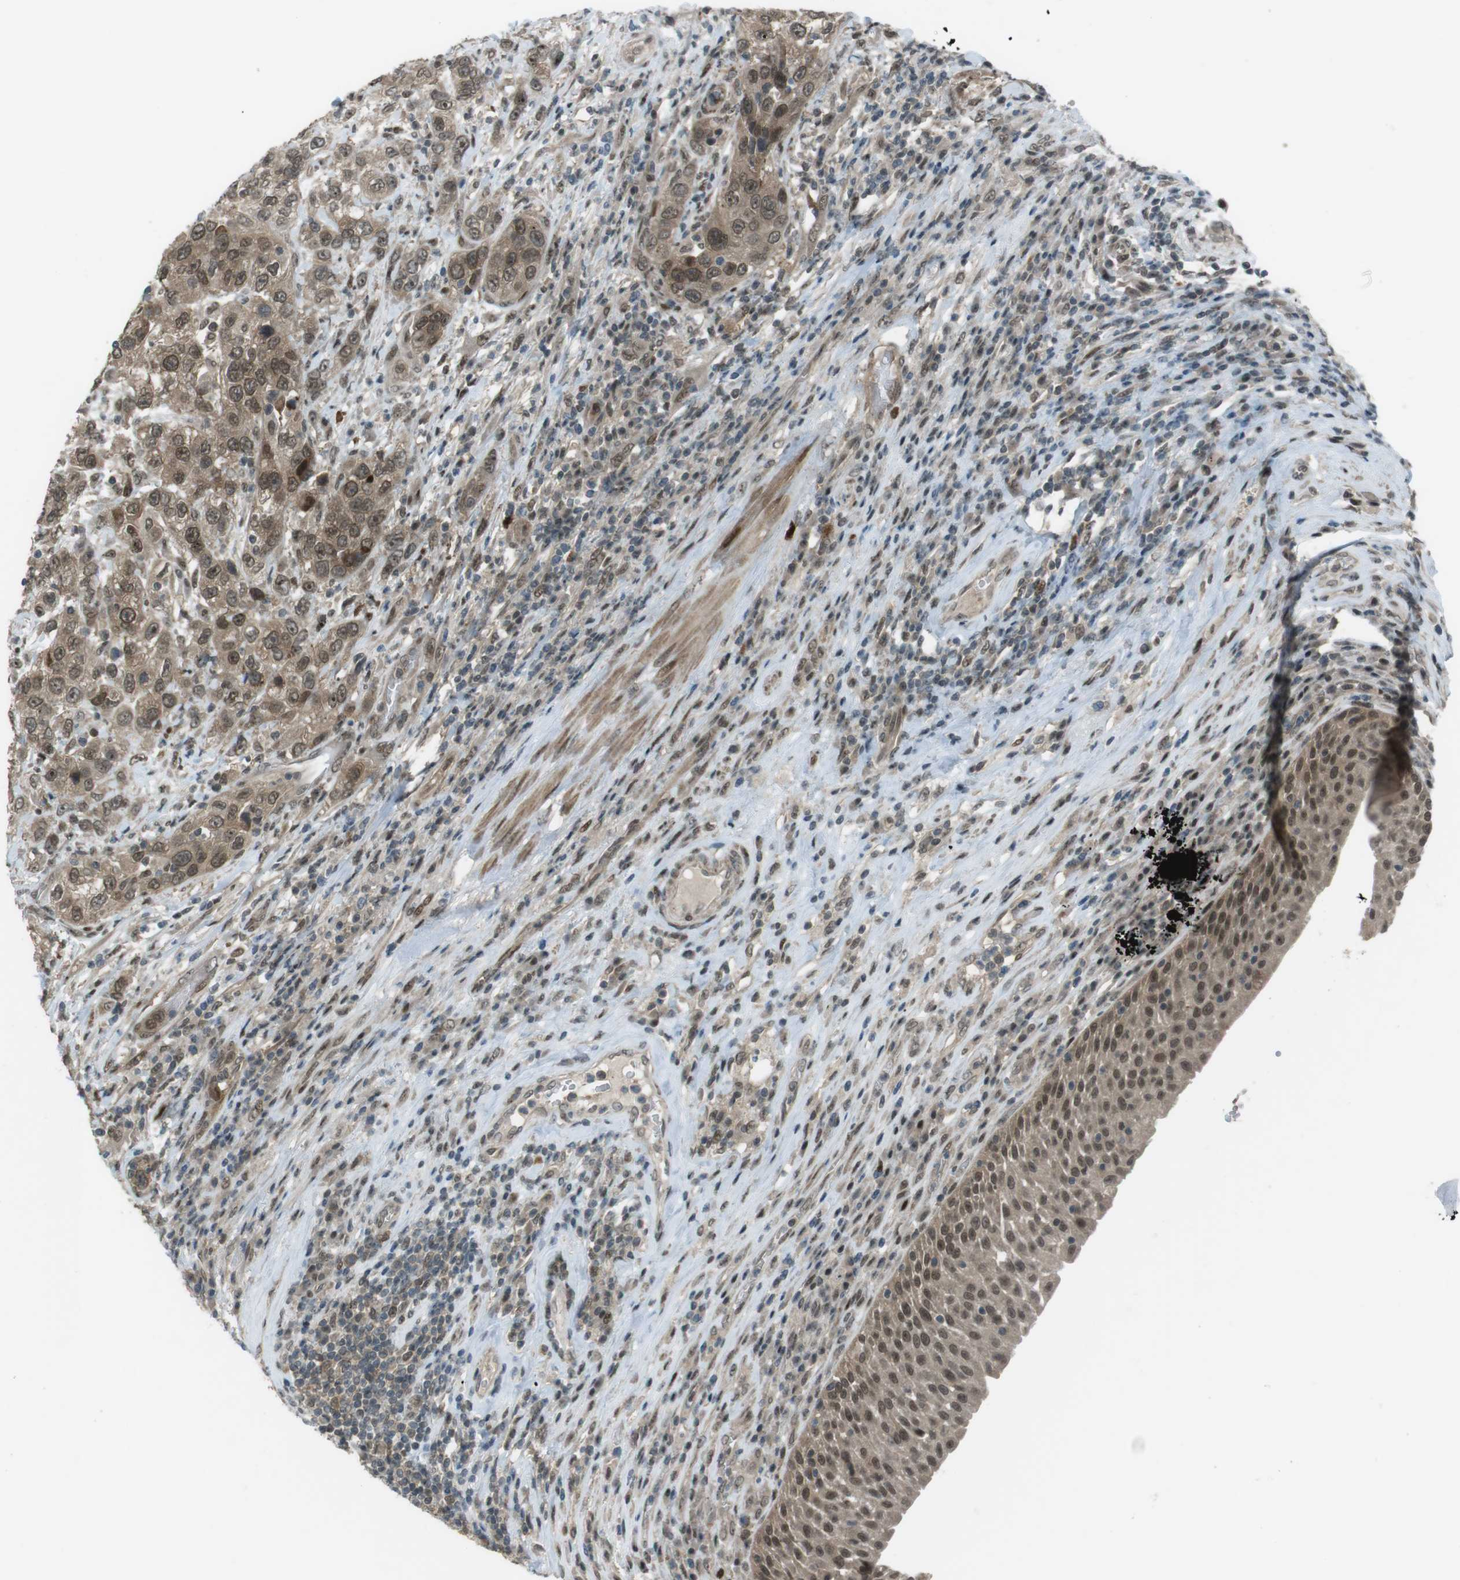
{"staining": {"intensity": "moderate", "quantity": ">75%", "location": "cytoplasmic/membranous,nuclear"}, "tissue": "urothelial cancer", "cell_type": "Tumor cells", "image_type": "cancer", "snomed": [{"axis": "morphology", "description": "Urothelial carcinoma, High grade"}, {"axis": "topography", "description": "Urinary bladder"}], "caption": "High-grade urothelial carcinoma stained for a protein shows moderate cytoplasmic/membranous and nuclear positivity in tumor cells. Immunohistochemistry (ihc) stains the protein in brown and the nuclei are stained blue.", "gene": "SLITRK5", "patient": {"sex": "female", "age": 80}}